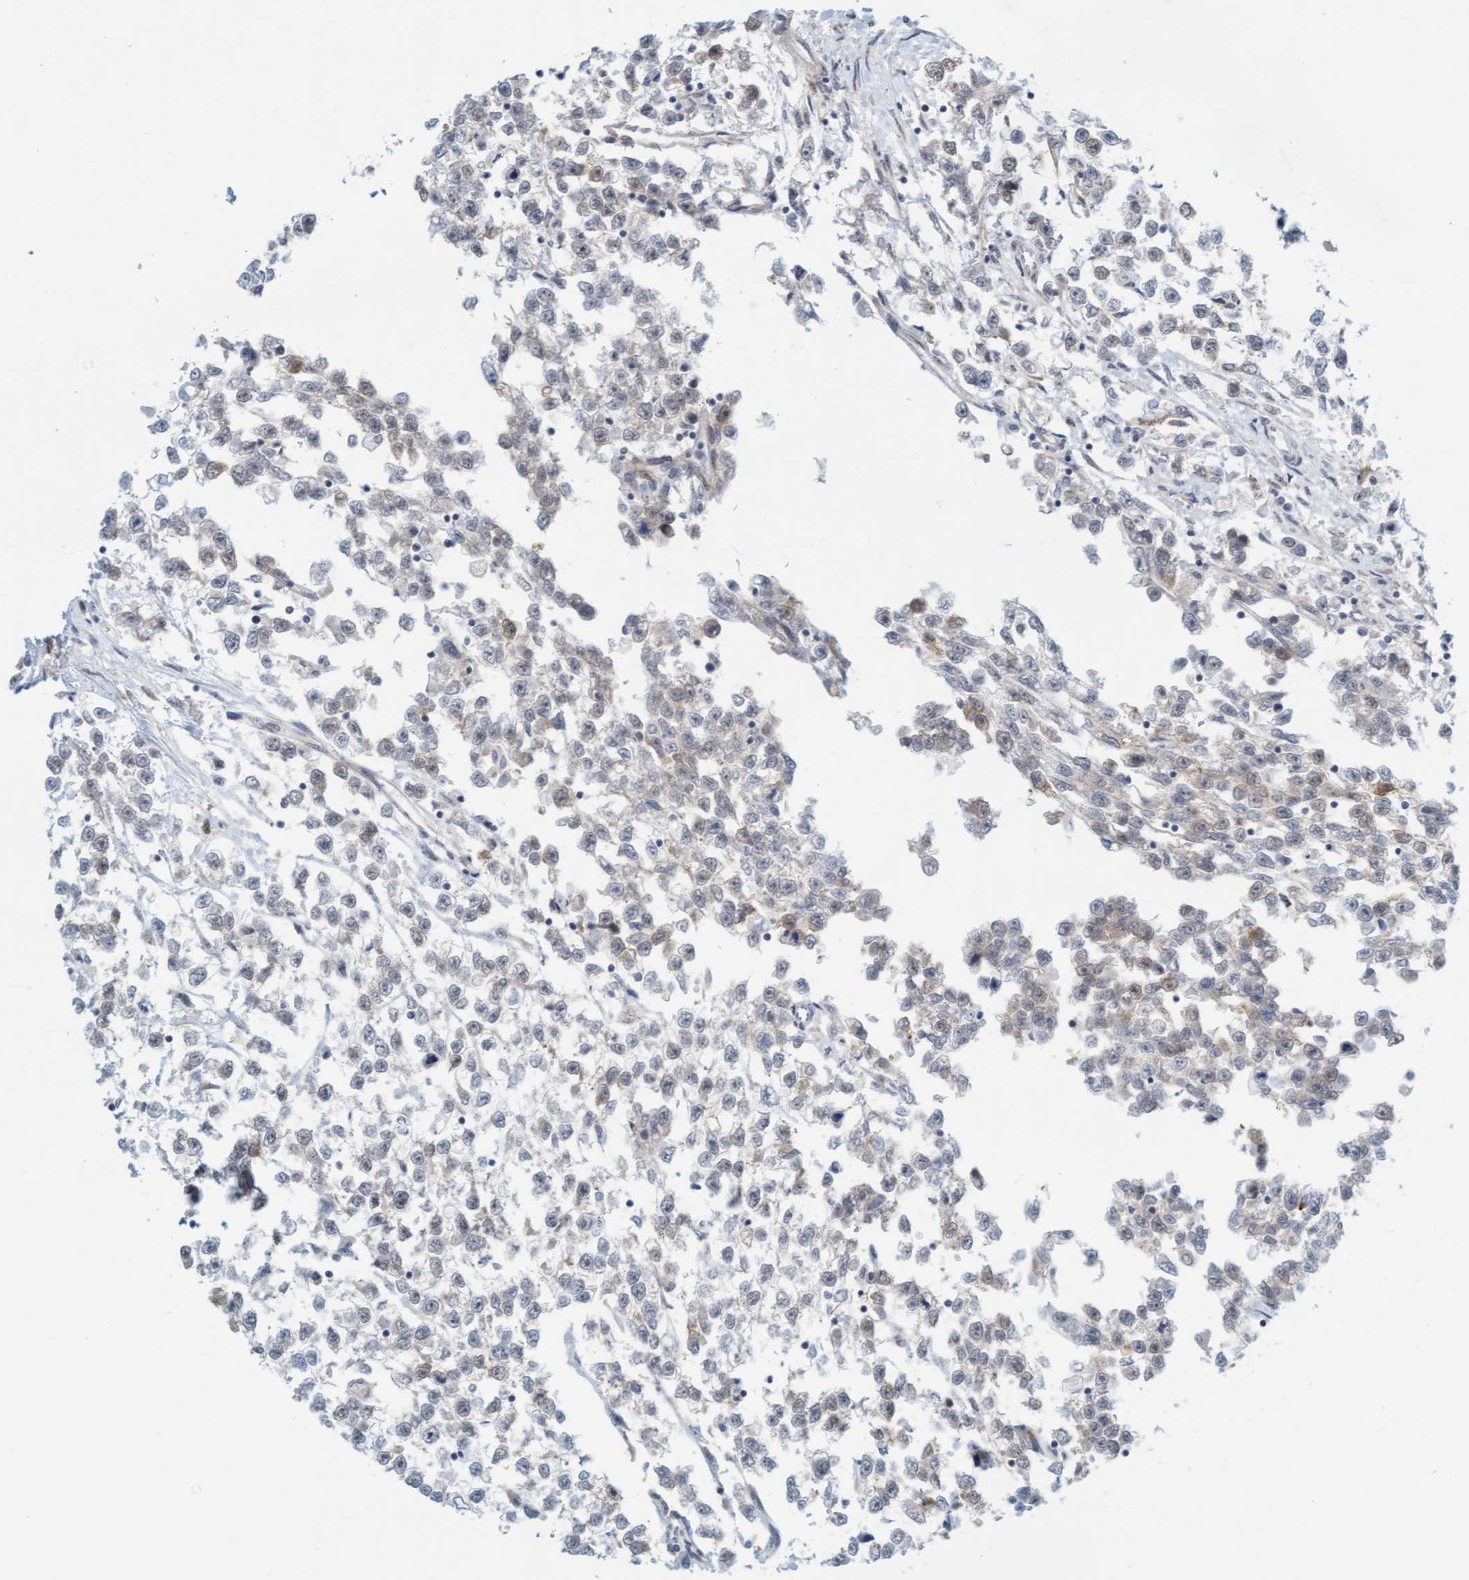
{"staining": {"intensity": "weak", "quantity": "<25%", "location": "cytoplasmic/membranous"}, "tissue": "testis cancer", "cell_type": "Tumor cells", "image_type": "cancer", "snomed": [{"axis": "morphology", "description": "Seminoma, NOS"}, {"axis": "morphology", "description": "Carcinoma, Embryonal, NOS"}, {"axis": "topography", "description": "Testis"}], "caption": "The photomicrograph reveals no significant staining in tumor cells of seminoma (testis).", "gene": "EIF4EBP1", "patient": {"sex": "male", "age": 51}}